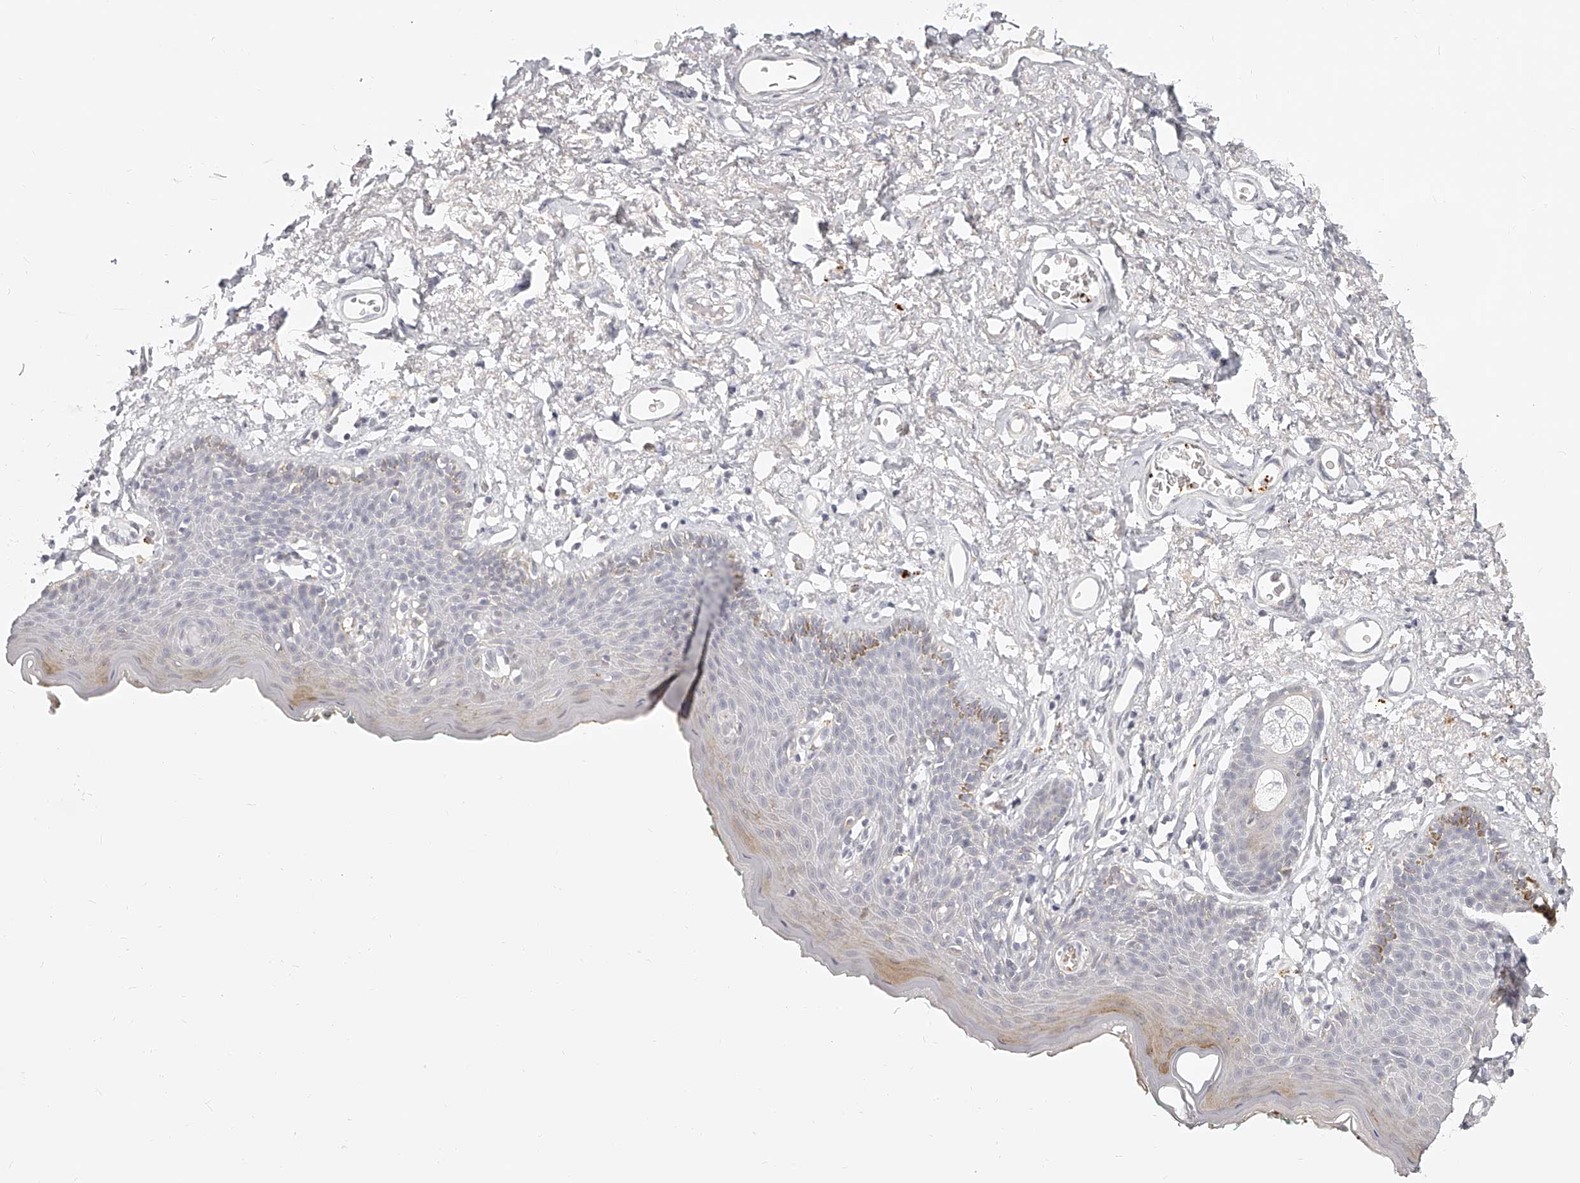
{"staining": {"intensity": "moderate", "quantity": "<25%", "location": "cytoplasmic/membranous"}, "tissue": "skin", "cell_type": "Epidermal cells", "image_type": "normal", "snomed": [{"axis": "morphology", "description": "Normal tissue, NOS"}, {"axis": "topography", "description": "Vulva"}], "caption": "Immunohistochemistry staining of benign skin, which displays low levels of moderate cytoplasmic/membranous positivity in approximately <25% of epidermal cells indicating moderate cytoplasmic/membranous protein positivity. The staining was performed using DAB (3,3'-diaminobenzidine) (brown) for protein detection and nuclei were counterstained in hematoxylin (blue).", "gene": "ITGB3", "patient": {"sex": "female", "age": 66}}